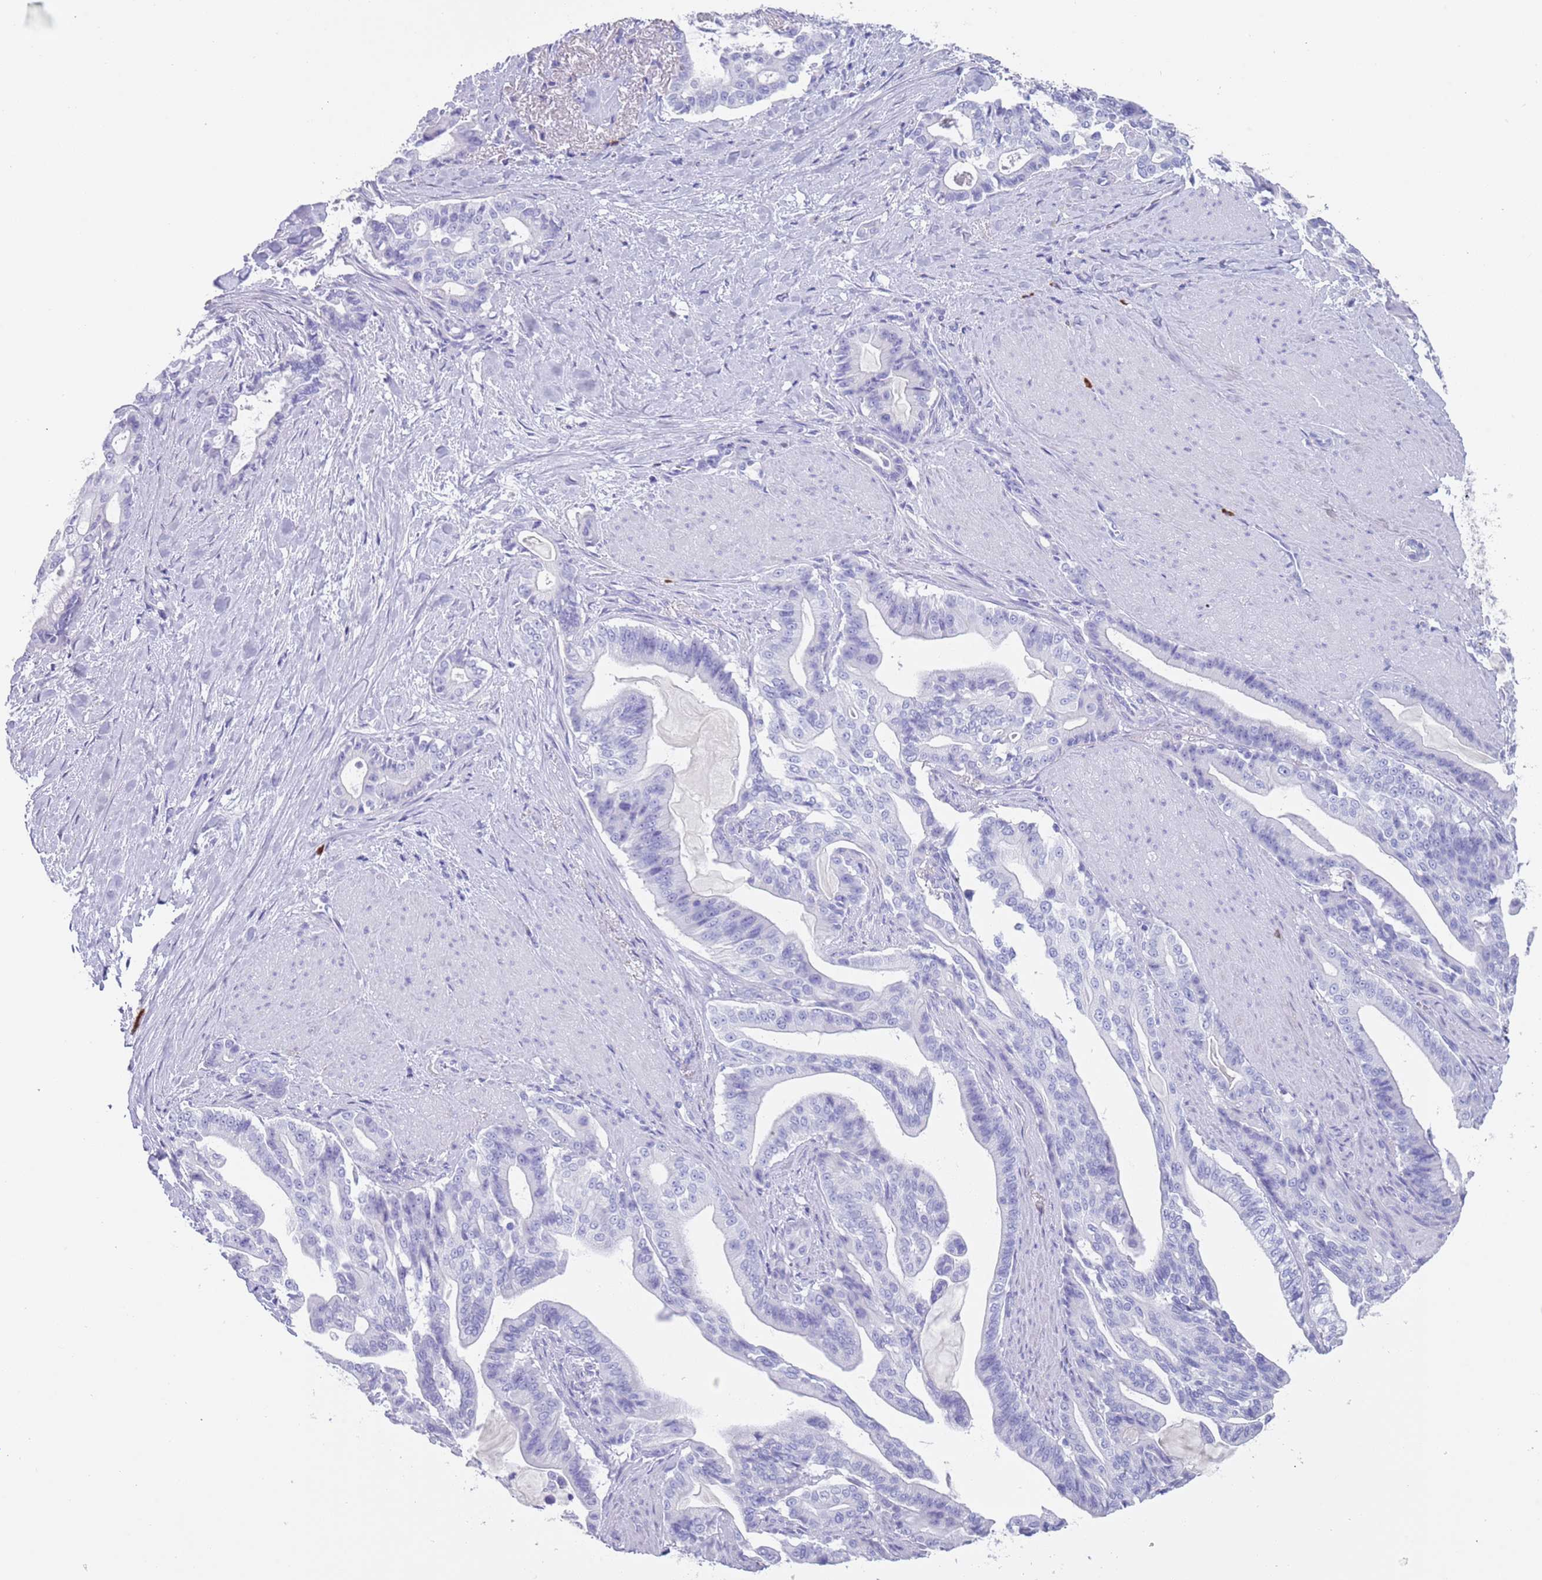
{"staining": {"intensity": "negative", "quantity": "none", "location": "none"}, "tissue": "pancreatic cancer", "cell_type": "Tumor cells", "image_type": "cancer", "snomed": [{"axis": "morphology", "description": "Adenocarcinoma, NOS"}, {"axis": "topography", "description": "Pancreas"}], "caption": "The image demonstrates no significant positivity in tumor cells of pancreatic cancer. (DAB IHC visualized using brightfield microscopy, high magnification).", "gene": "MYADML2", "patient": {"sex": "male", "age": 63}}